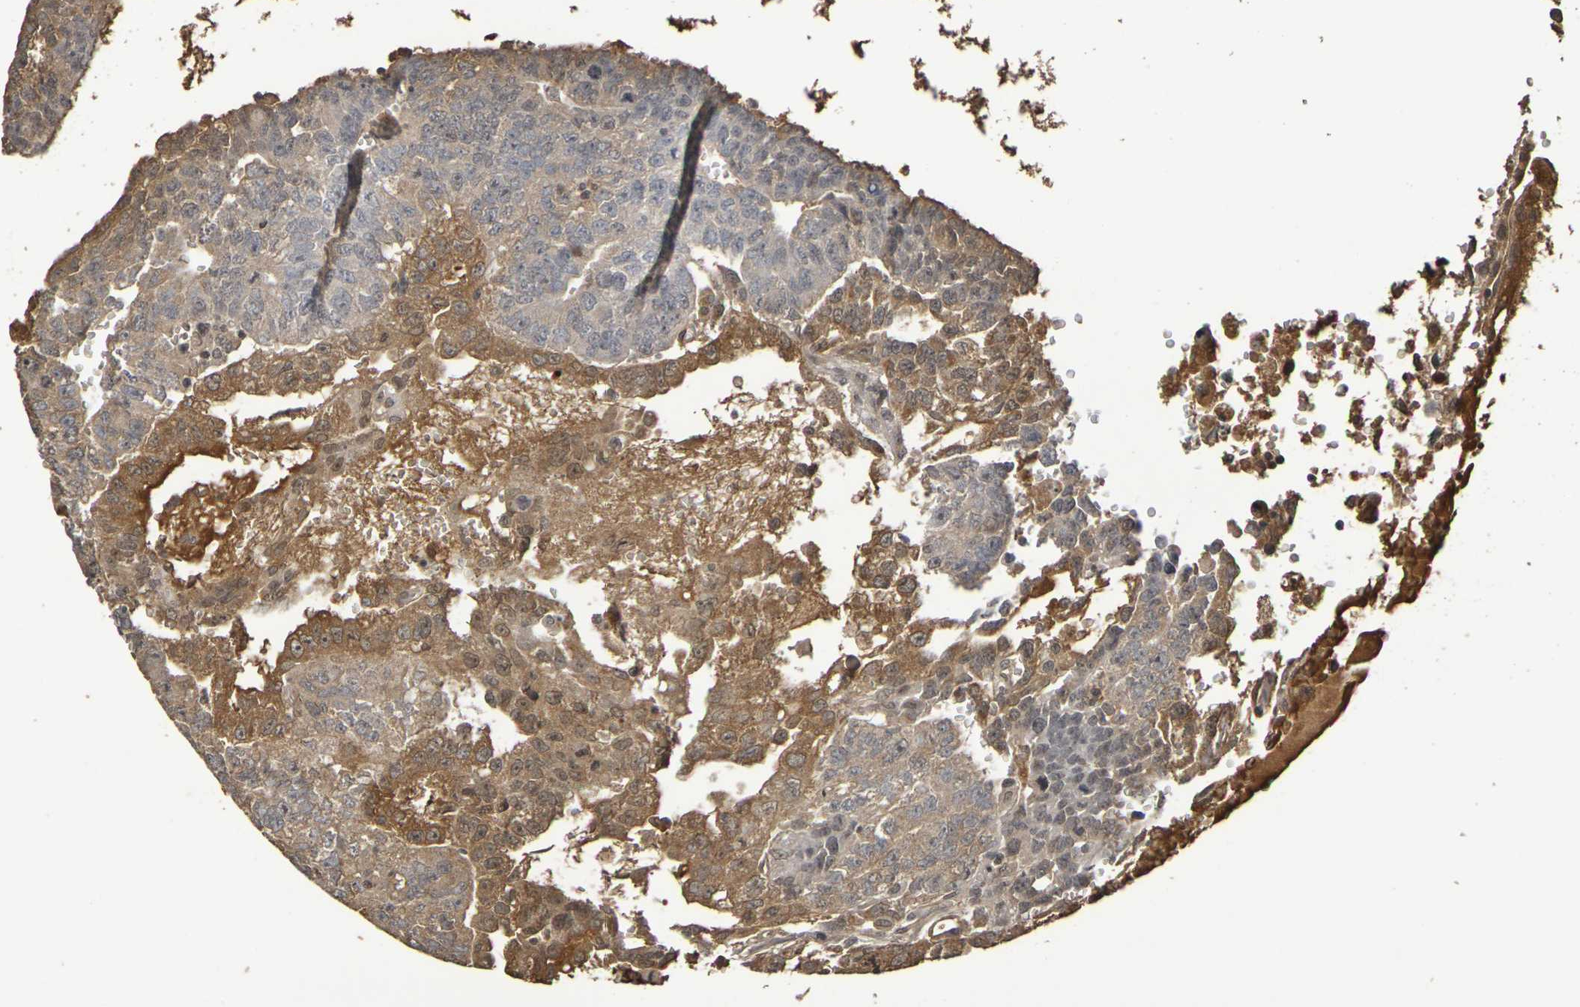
{"staining": {"intensity": "weak", "quantity": ">75%", "location": "cytoplasmic/membranous"}, "tissue": "testis cancer", "cell_type": "Tumor cells", "image_type": "cancer", "snomed": [{"axis": "morphology", "description": "Seminoma, NOS"}, {"axis": "morphology", "description": "Carcinoma, Embryonal, NOS"}, {"axis": "topography", "description": "Testis"}], "caption": "Weak cytoplasmic/membranous protein expression is appreciated in approximately >75% of tumor cells in testis cancer (seminoma).", "gene": "TERF2", "patient": {"sex": "male", "age": 52}}